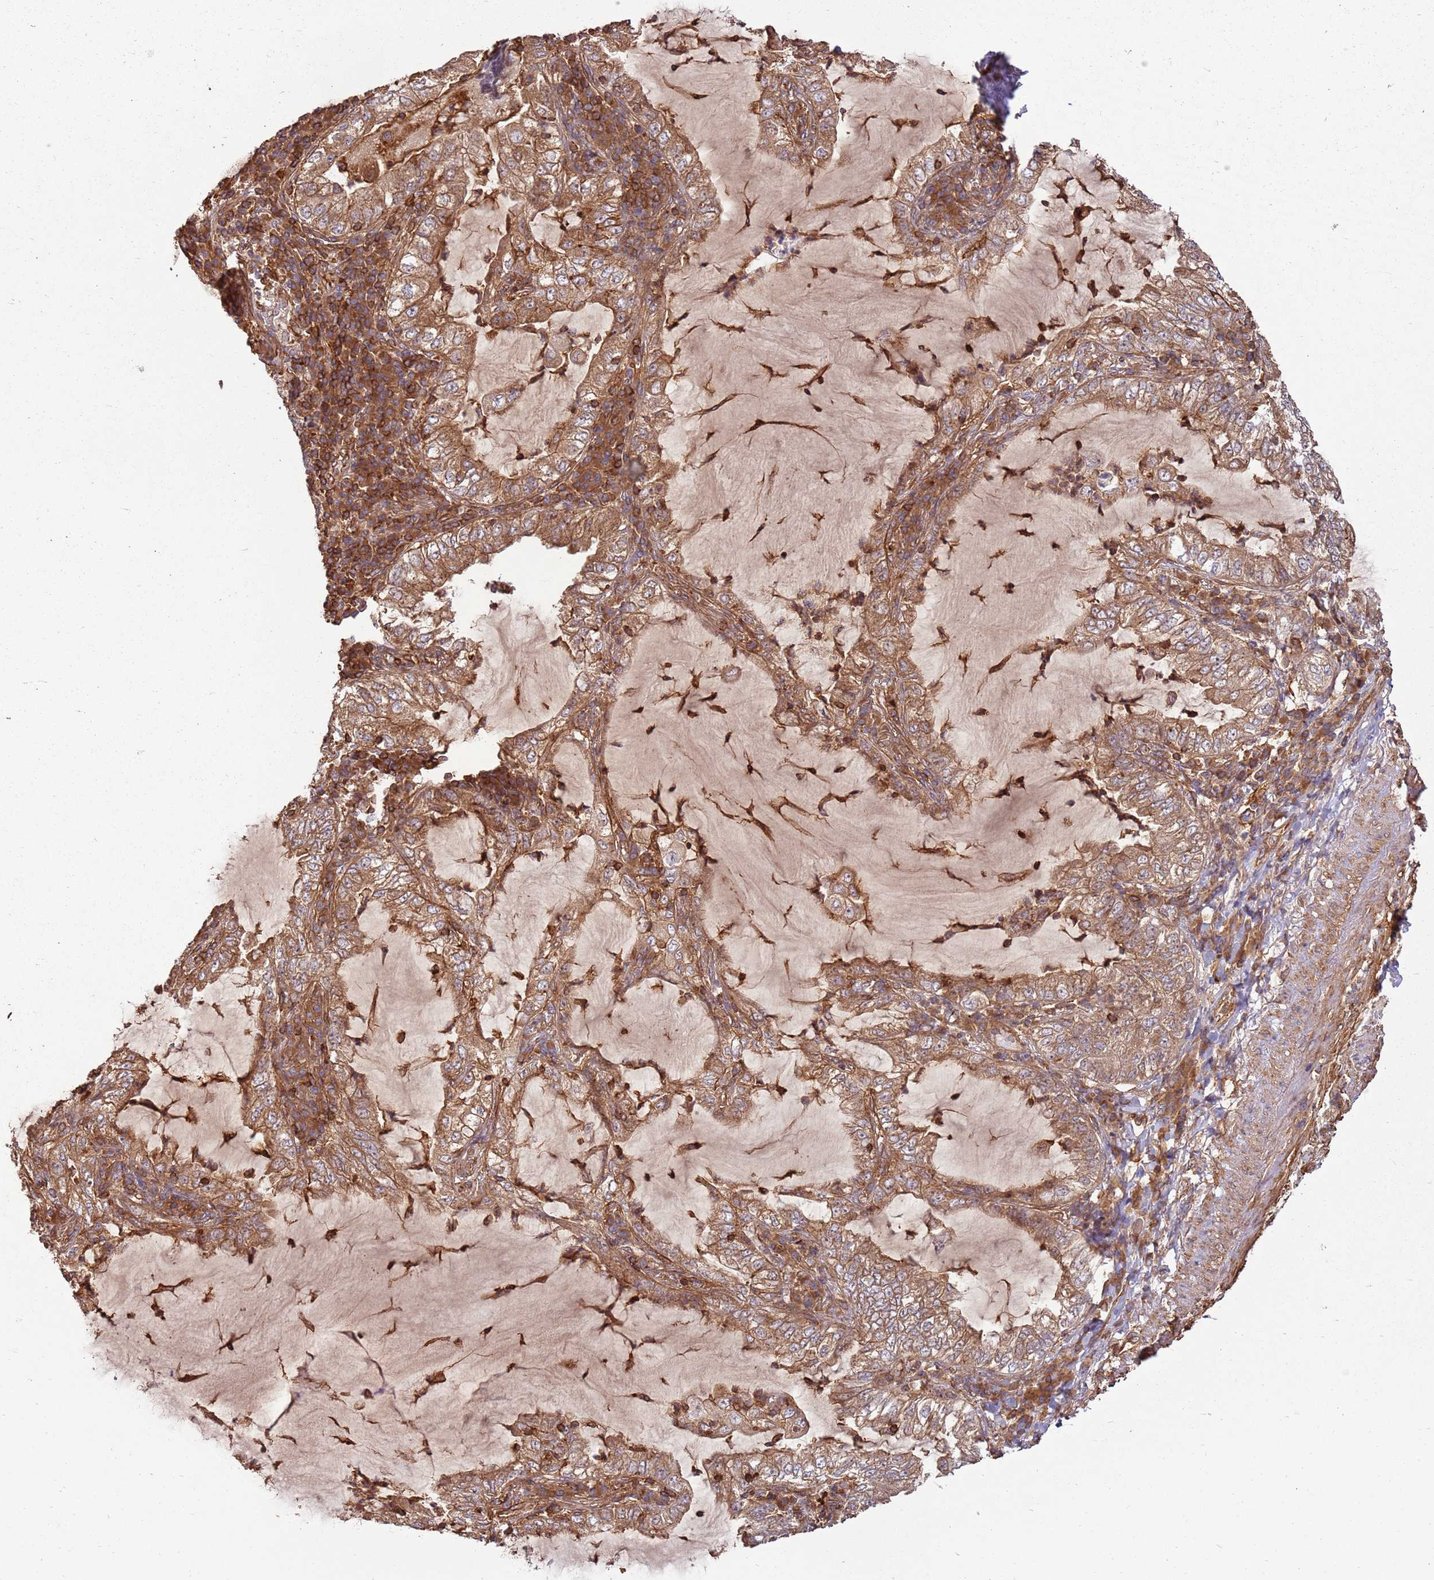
{"staining": {"intensity": "moderate", "quantity": ">75%", "location": "cytoplasmic/membranous"}, "tissue": "lung cancer", "cell_type": "Tumor cells", "image_type": "cancer", "snomed": [{"axis": "morphology", "description": "Adenocarcinoma, NOS"}, {"axis": "topography", "description": "Lung"}], "caption": "There is medium levels of moderate cytoplasmic/membranous staining in tumor cells of lung cancer, as demonstrated by immunohistochemical staining (brown color).", "gene": "ACVR2A", "patient": {"sex": "female", "age": 73}}